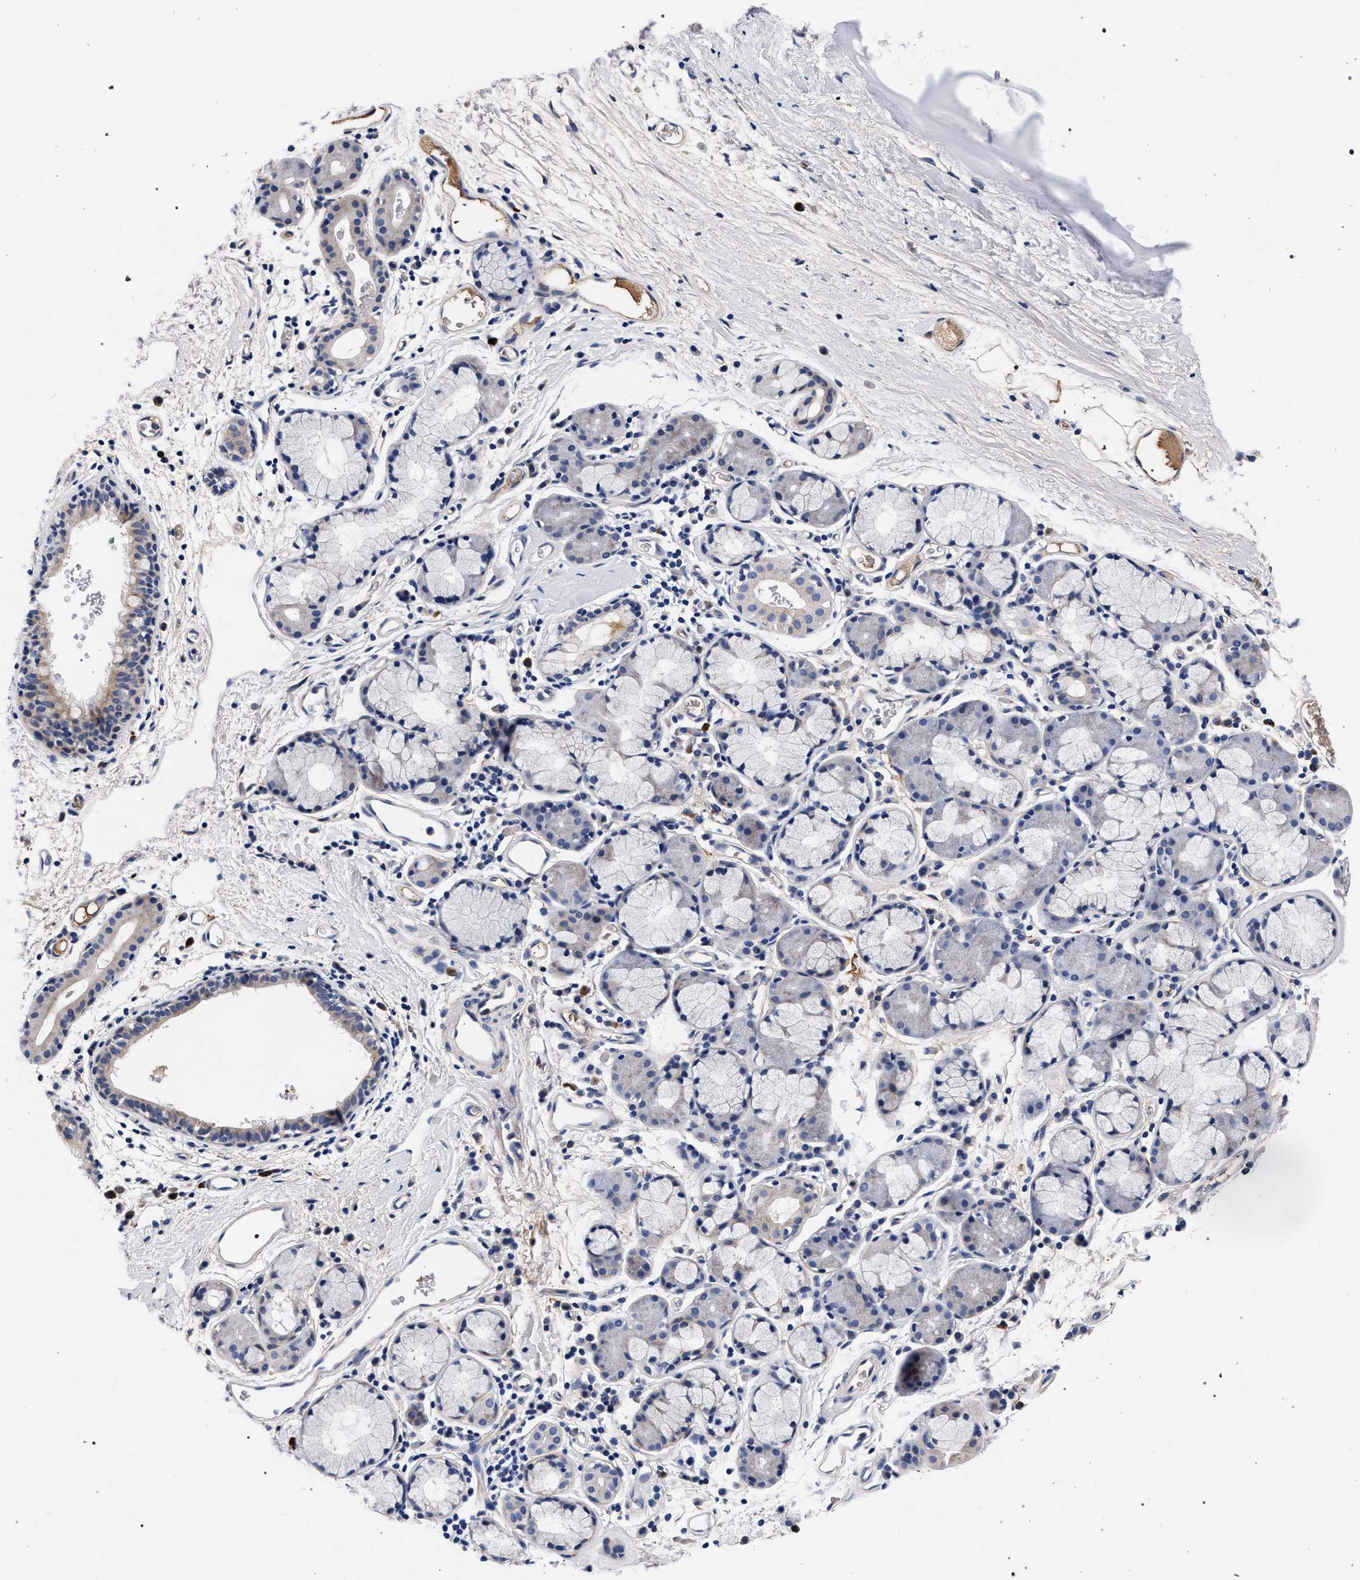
{"staining": {"intensity": "weak", "quantity": "<25%", "location": "cytoplasmic/membranous"}, "tissue": "bronchus", "cell_type": "Respiratory epithelial cells", "image_type": "normal", "snomed": [{"axis": "morphology", "description": "Normal tissue, NOS"}, {"axis": "topography", "description": "Cartilage tissue"}, {"axis": "topography", "description": "Bronchus"}], "caption": "This is a micrograph of IHC staining of normal bronchus, which shows no staining in respiratory epithelial cells.", "gene": "ACOX1", "patient": {"sex": "female", "age": 53}}